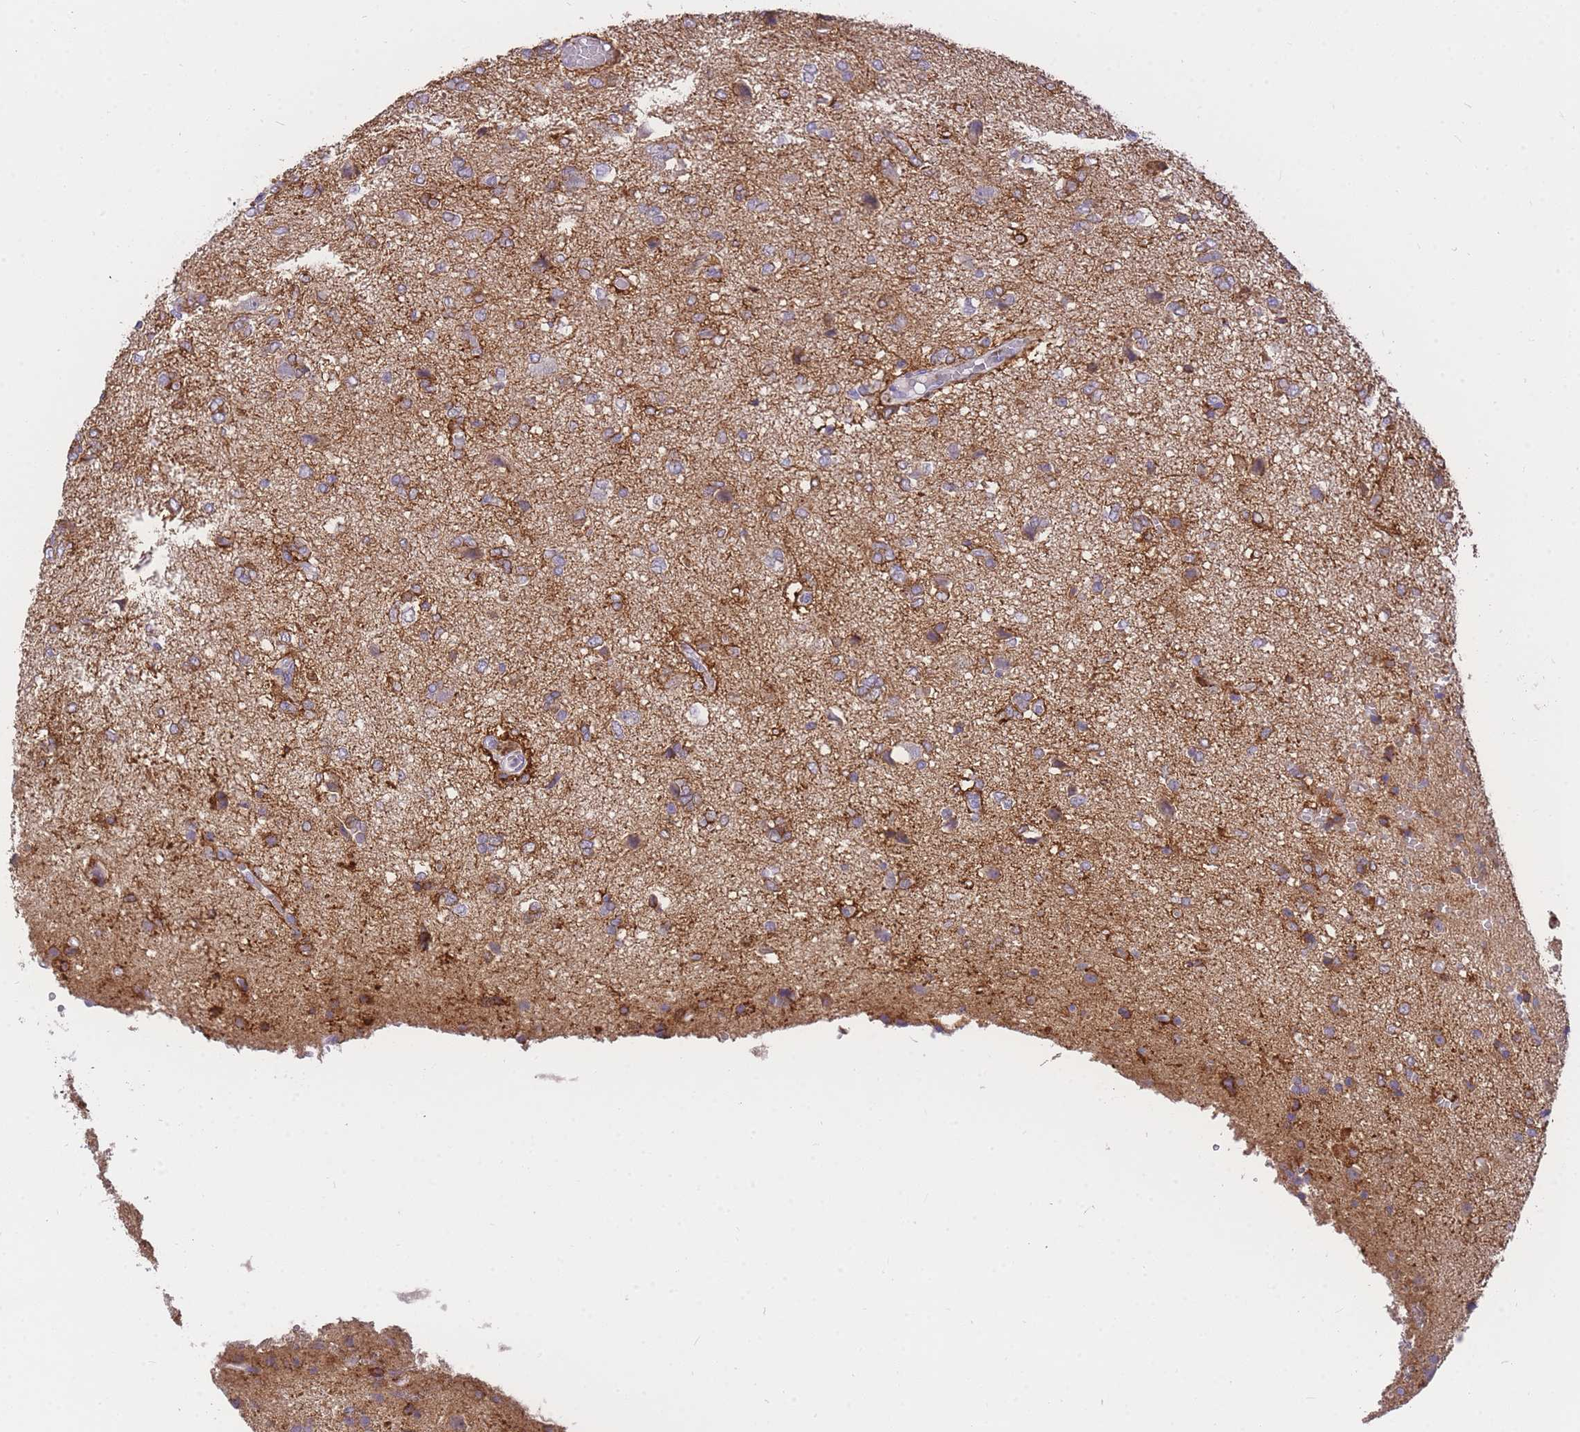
{"staining": {"intensity": "moderate", "quantity": ">75%", "location": "cytoplasmic/membranous"}, "tissue": "glioma", "cell_type": "Tumor cells", "image_type": "cancer", "snomed": [{"axis": "morphology", "description": "Glioma, malignant, High grade"}, {"axis": "topography", "description": "Brain"}], "caption": "A medium amount of moderate cytoplasmic/membranous staining is appreciated in about >75% of tumor cells in glioma tissue.", "gene": "C2orf88", "patient": {"sex": "female", "age": 59}}